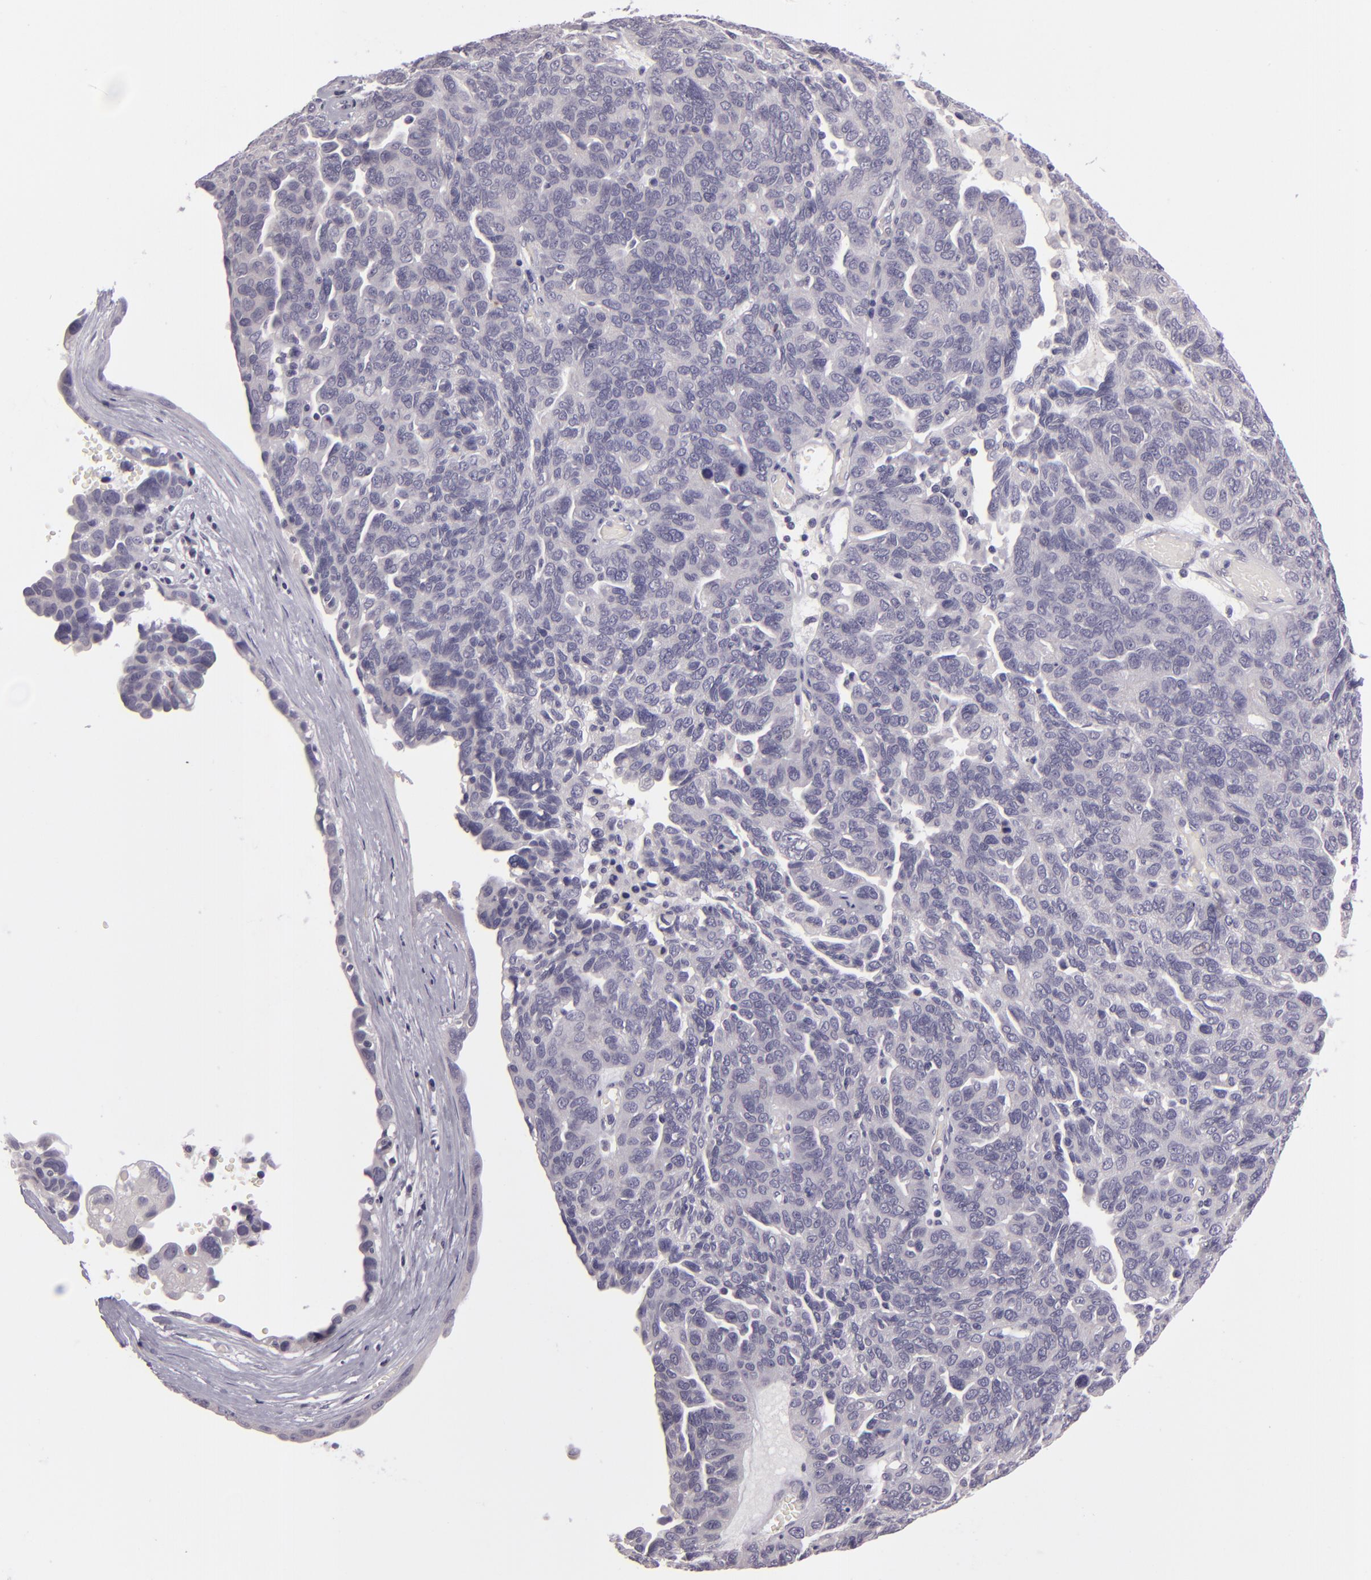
{"staining": {"intensity": "negative", "quantity": "none", "location": "none"}, "tissue": "ovarian cancer", "cell_type": "Tumor cells", "image_type": "cancer", "snomed": [{"axis": "morphology", "description": "Cystadenocarcinoma, serous, NOS"}, {"axis": "topography", "description": "Ovary"}], "caption": "DAB (3,3'-diaminobenzidine) immunohistochemical staining of human serous cystadenocarcinoma (ovarian) demonstrates no significant expression in tumor cells.", "gene": "EGFL6", "patient": {"sex": "female", "age": 64}}